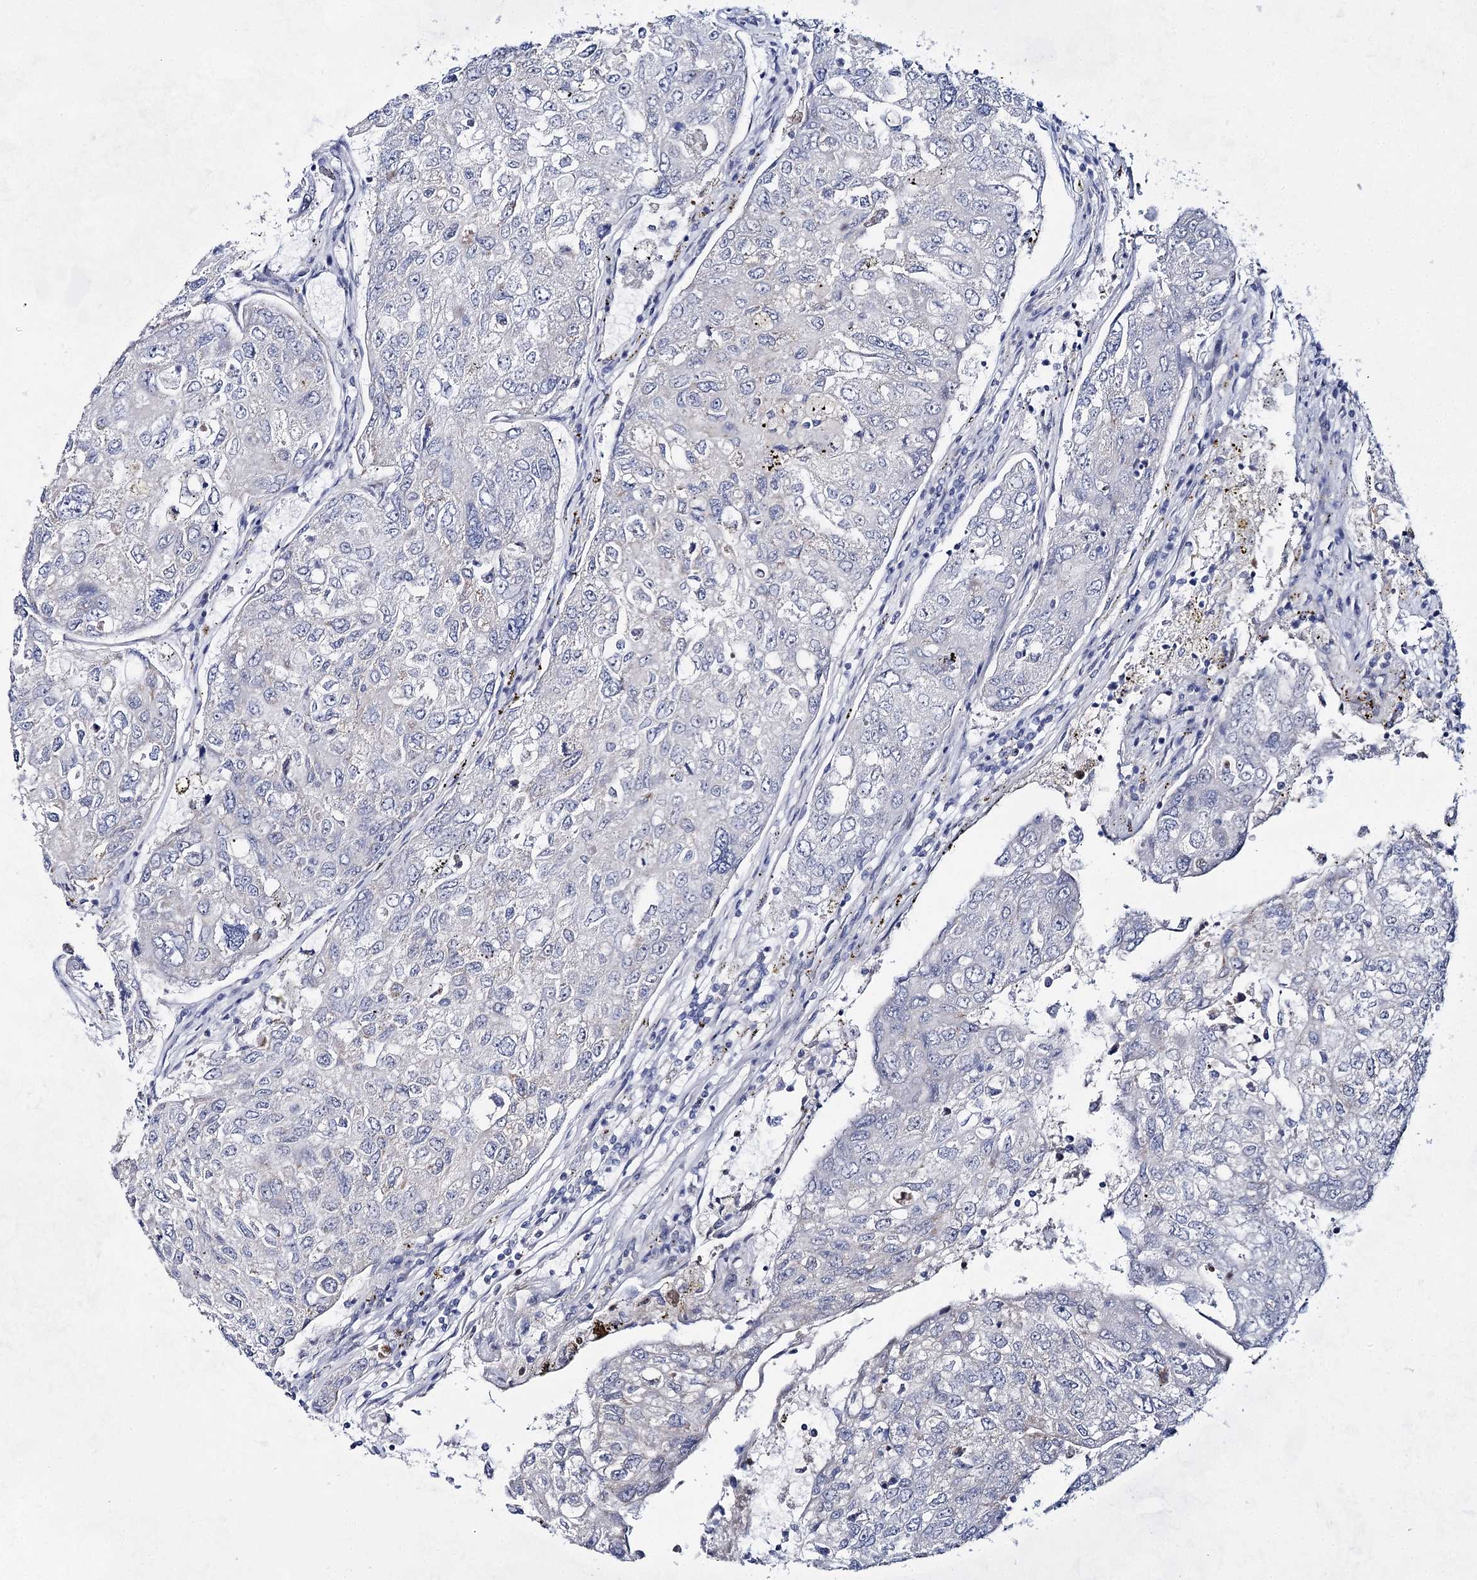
{"staining": {"intensity": "negative", "quantity": "none", "location": "none"}, "tissue": "urothelial cancer", "cell_type": "Tumor cells", "image_type": "cancer", "snomed": [{"axis": "morphology", "description": "Urothelial carcinoma, High grade"}, {"axis": "topography", "description": "Lymph node"}, {"axis": "topography", "description": "Urinary bladder"}], "caption": "Immunohistochemistry image of urothelial cancer stained for a protein (brown), which exhibits no expression in tumor cells.", "gene": "BPHL", "patient": {"sex": "male", "age": 51}}